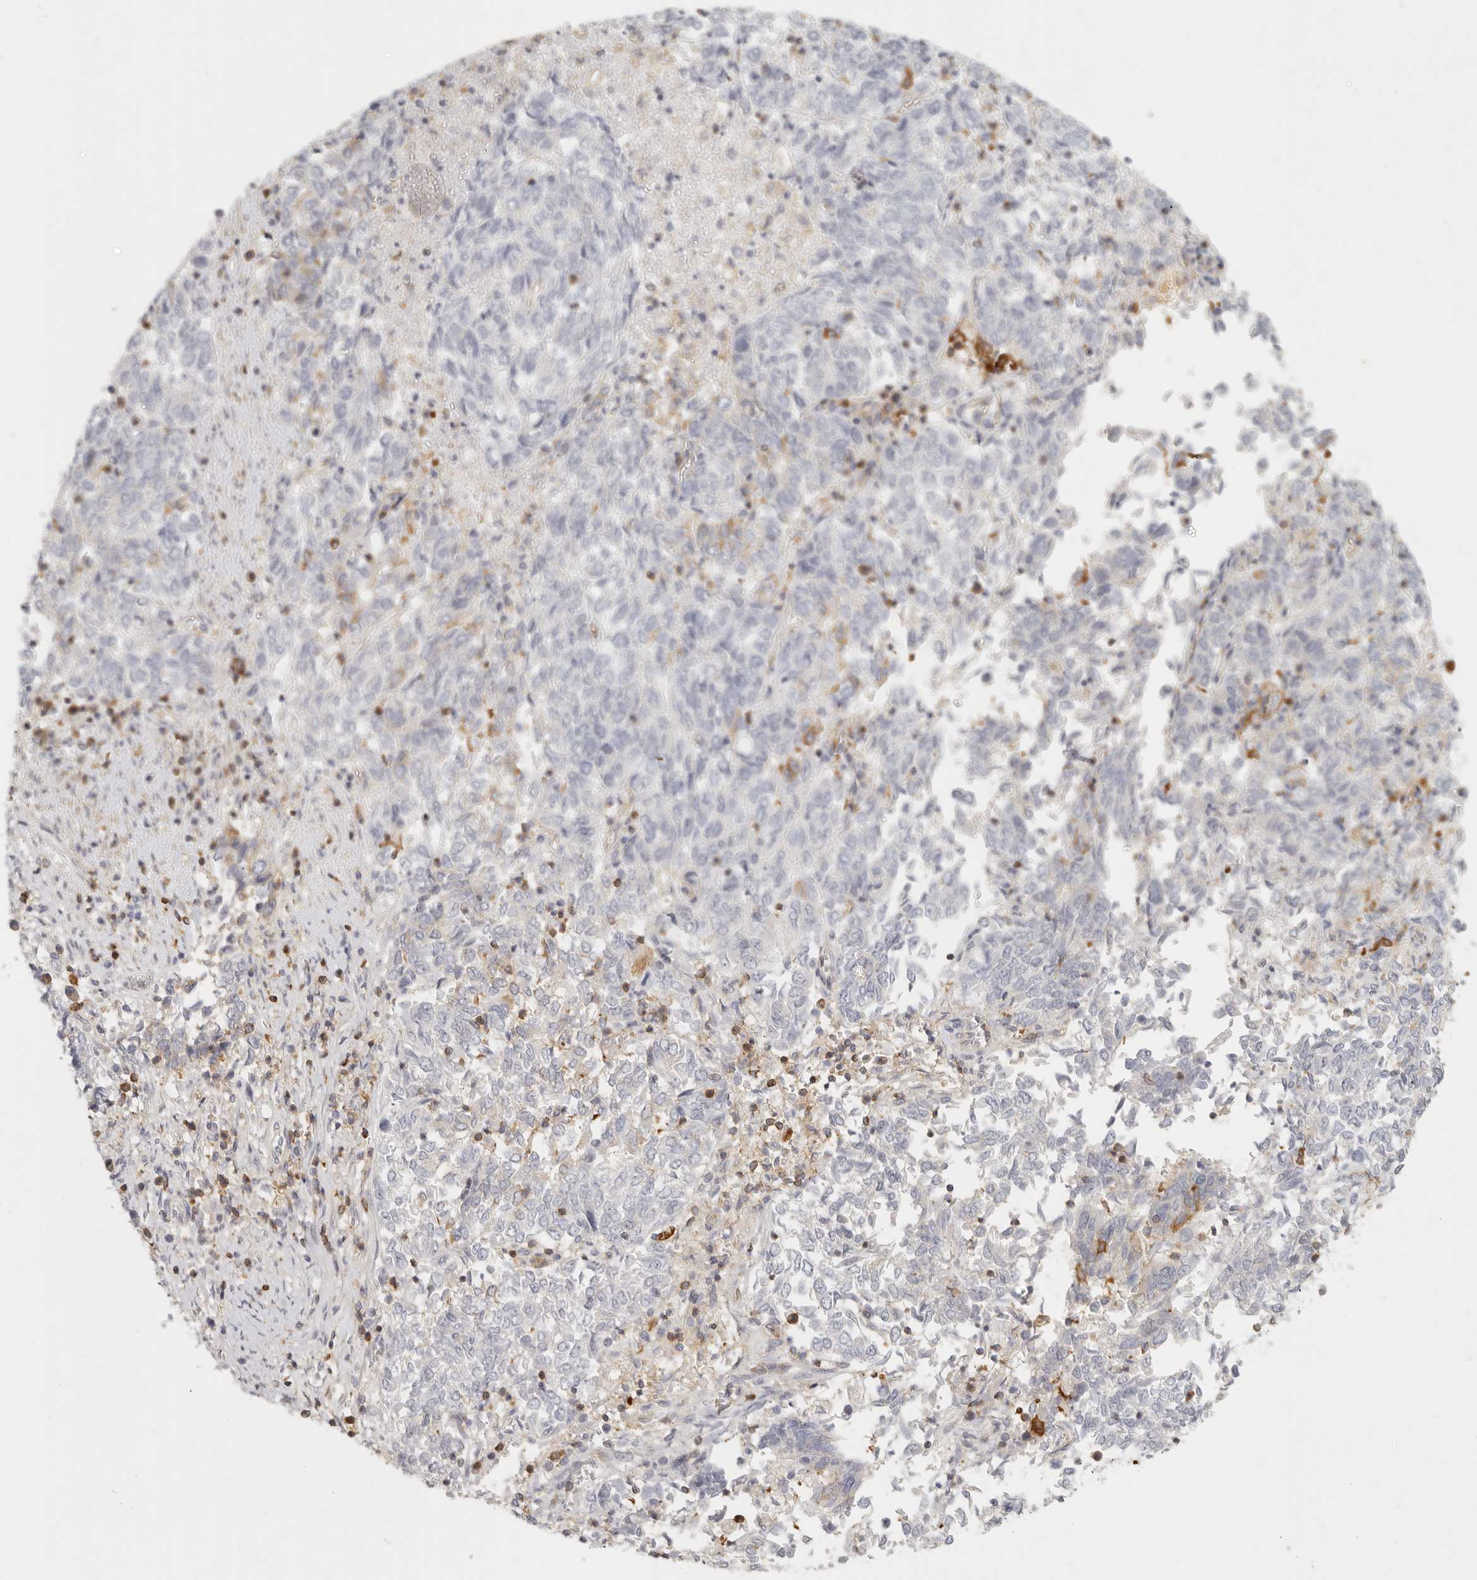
{"staining": {"intensity": "negative", "quantity": "none", "location": "none"}, "tissue": "endometrial cancer", "cell_type": "Tumor cells", "image_type": "cancer", "snomed": [{"axis": "morphology", "description": "Adenocarcinoma, NOS"}, {"axis": "topography", "description": "Endometrium"}], "caption": "DAB immunohistochemical staining of human endometrial adenocarcinoma exhibits no significant expression in tumor cells. (Stains: DAB IHC with hematoxylin counter stain, Microscopy: brightfield microscopy at high magnification).", "gene": "NIBAN1", "patient": {"sex": "female", "age": 80}}